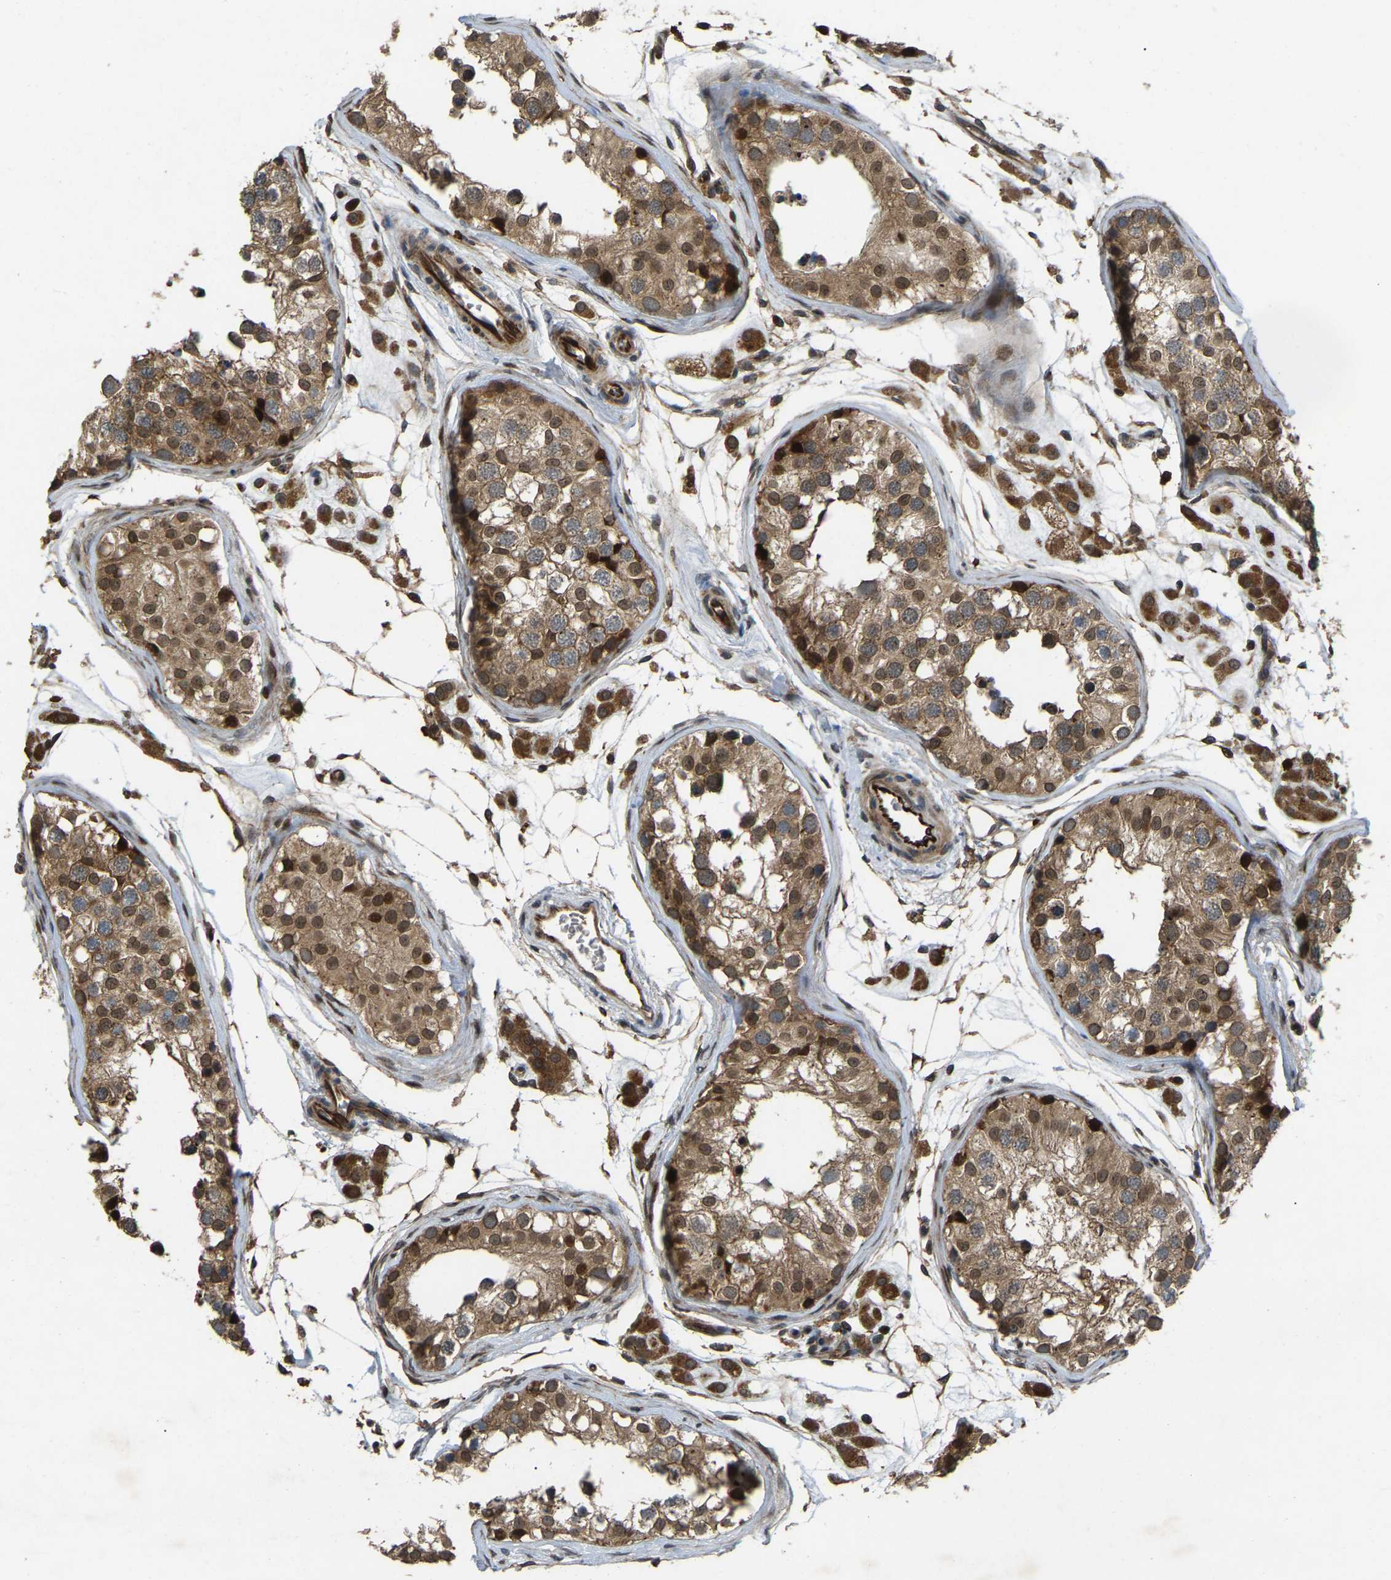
{"staining": {"intensity": "moderate", "quantity": ">75%", "location": "cytoplasmic/membranous,nuclear"}, "tissue": "testis", "cell_type": "Cells in seminiferous ducts", "image_type": "normal", "snomed": [{"axis": "morphology", "description": "Normal tissue, NOS"}, {"axis": "morphology", "description": "Adenocarcinoma, metastatic, NOS"}, {"axis": "topography", "description": "Testis"}], "caption": "Cells in seminiferous ducts display medium levels of moderate cytoplasmic/membranous,nuclear positivity in approximately >75% of cells in unremarkable testis. Nuclei are stained in blue.", "gene": "KIAA1549", "patient": {"sex": "male", "age": 26}}